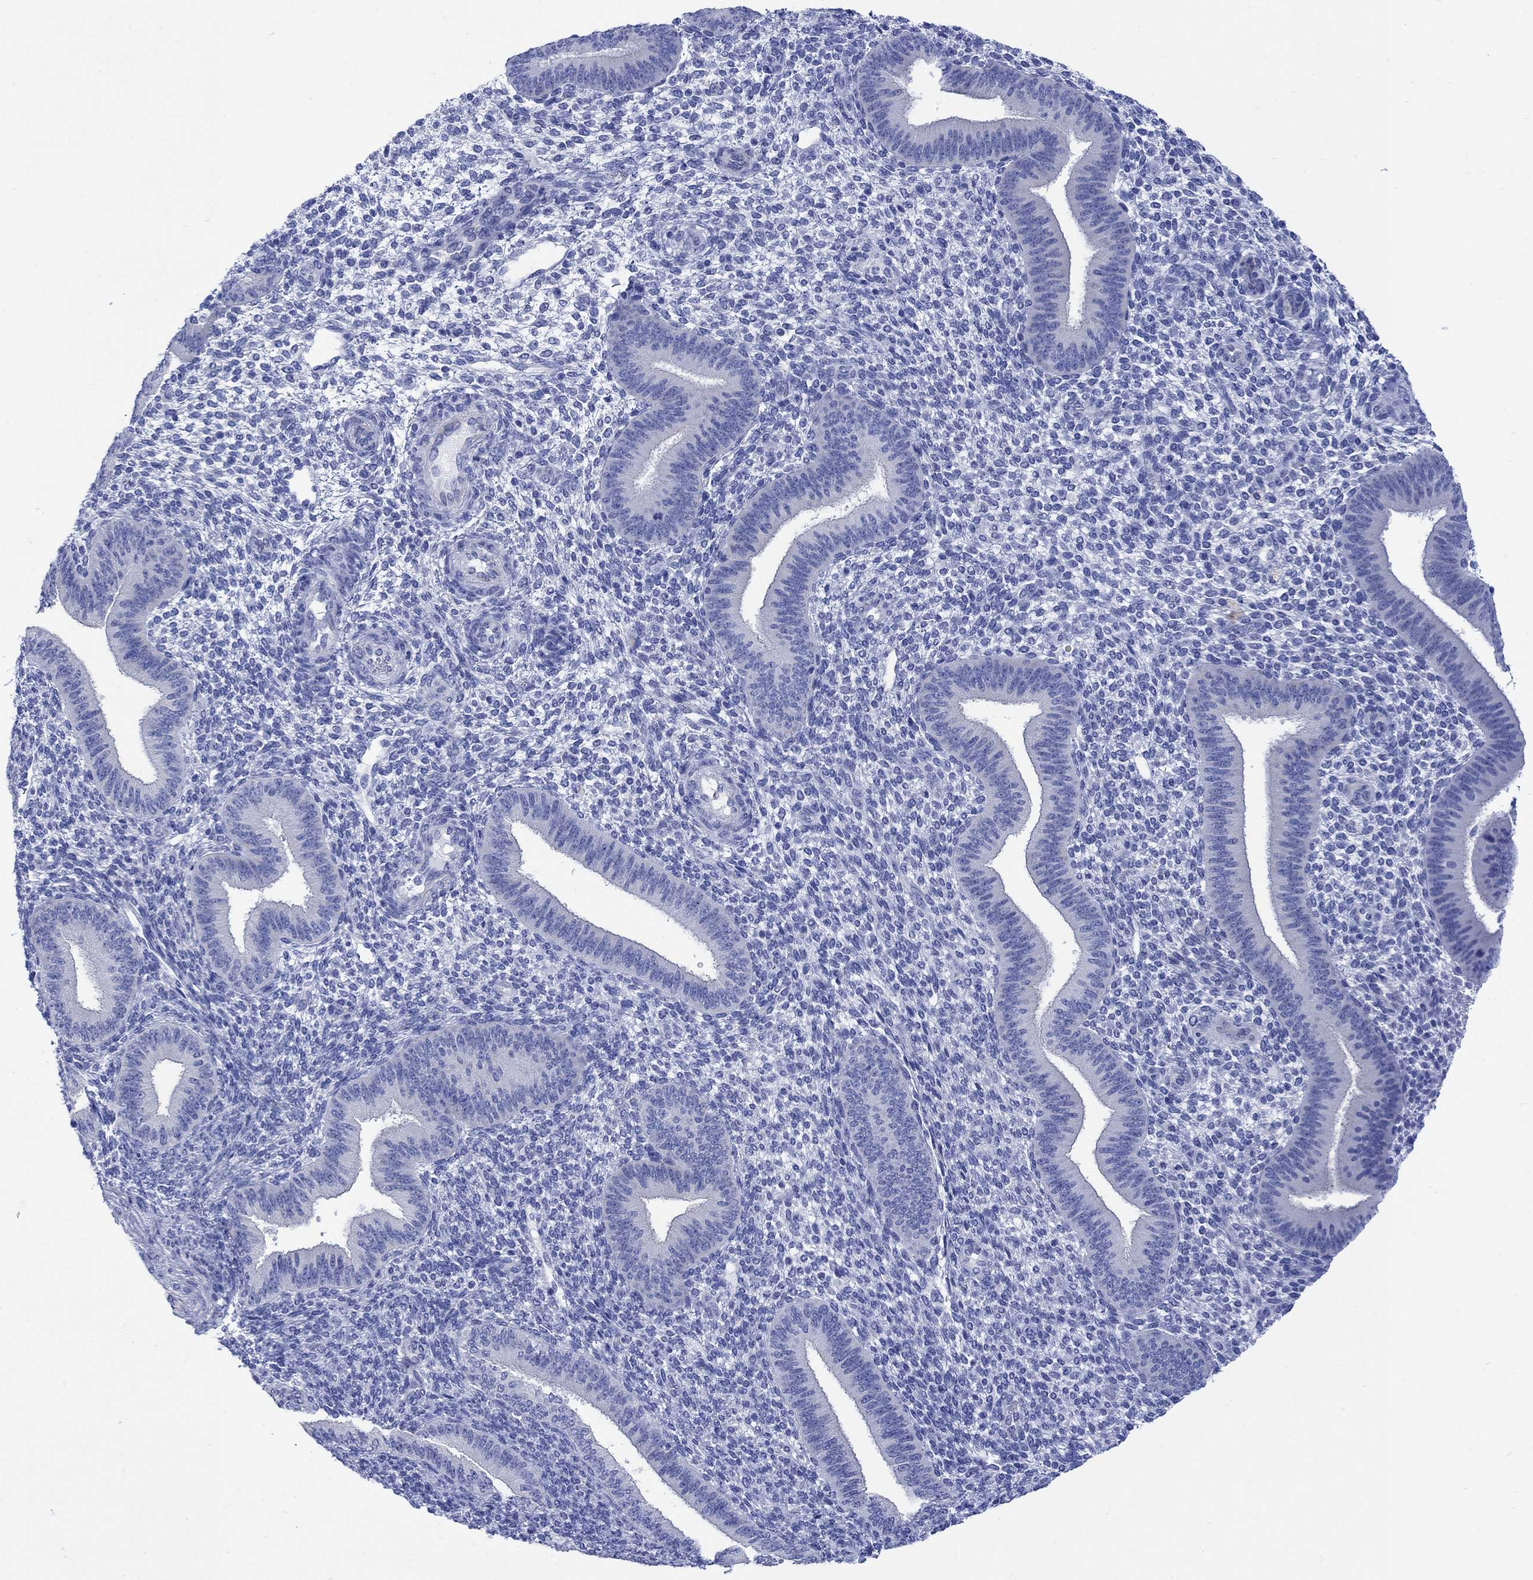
{"staining": {"intensity": "negative", "quantity": "none", "location": "none"}, "tissue": "endometrium", "cell_type": "Cells in endometrial stroma", "image_type": "normal", "snomed": [{"axis": "morphology", "description": "Normal tissue, NOS"}, {"axis": "topography", "description": "Endometrium"}], "caption": "An image of endometrium stained for a protein reveals no brown staining in cells in endometrial stroma. (DAB immunohistochemistry (IHC), high magnification).", "gene": "MYL1", "patient": {"sex": "female", "age": 39}}